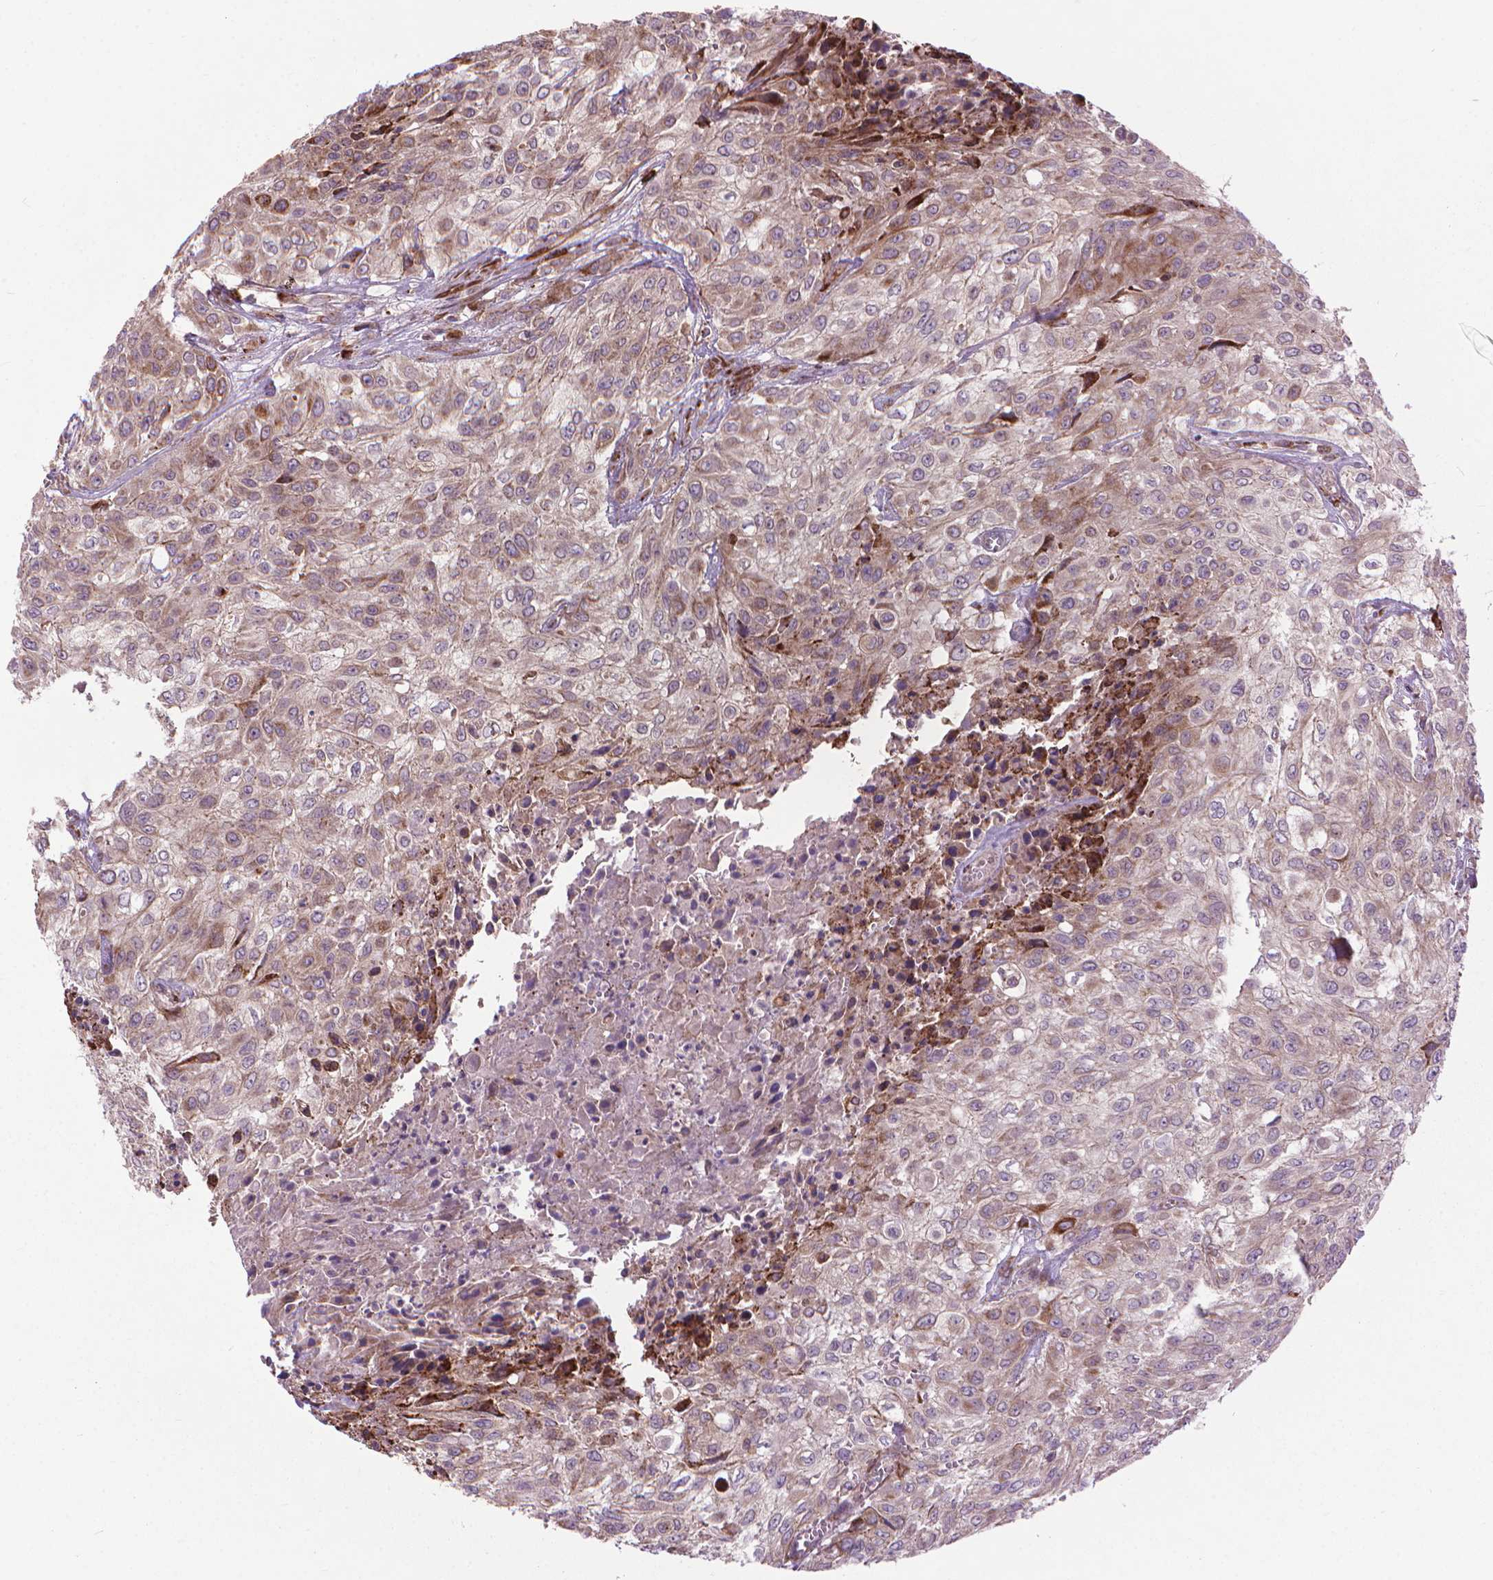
{"staining": {"intensity": "weak", "quantity": ">75%", "location": "cytoplasmic/membranous"}, "tissue": "urothelial cancer", "cell_type": "Tumor cells", "image_type": "cancer", "snomed": [{"axis": "morphology", "description": "Urothelial carcinoma, High grade"}, {"axis": "topography", "description": "Urinary bladder"}], "caption": "Immunohistochemistry histopathology image of neoplastic tissue: human urothelial cancer stained using IHC shows low levels of weak protein expression localized specifically in the cytoplasmic/membranous of tumor cells, appearing as a cytoplasmic/membranous brown color.", "gene": "MYH14", "patient": {"sex": "male", "age": 57}}